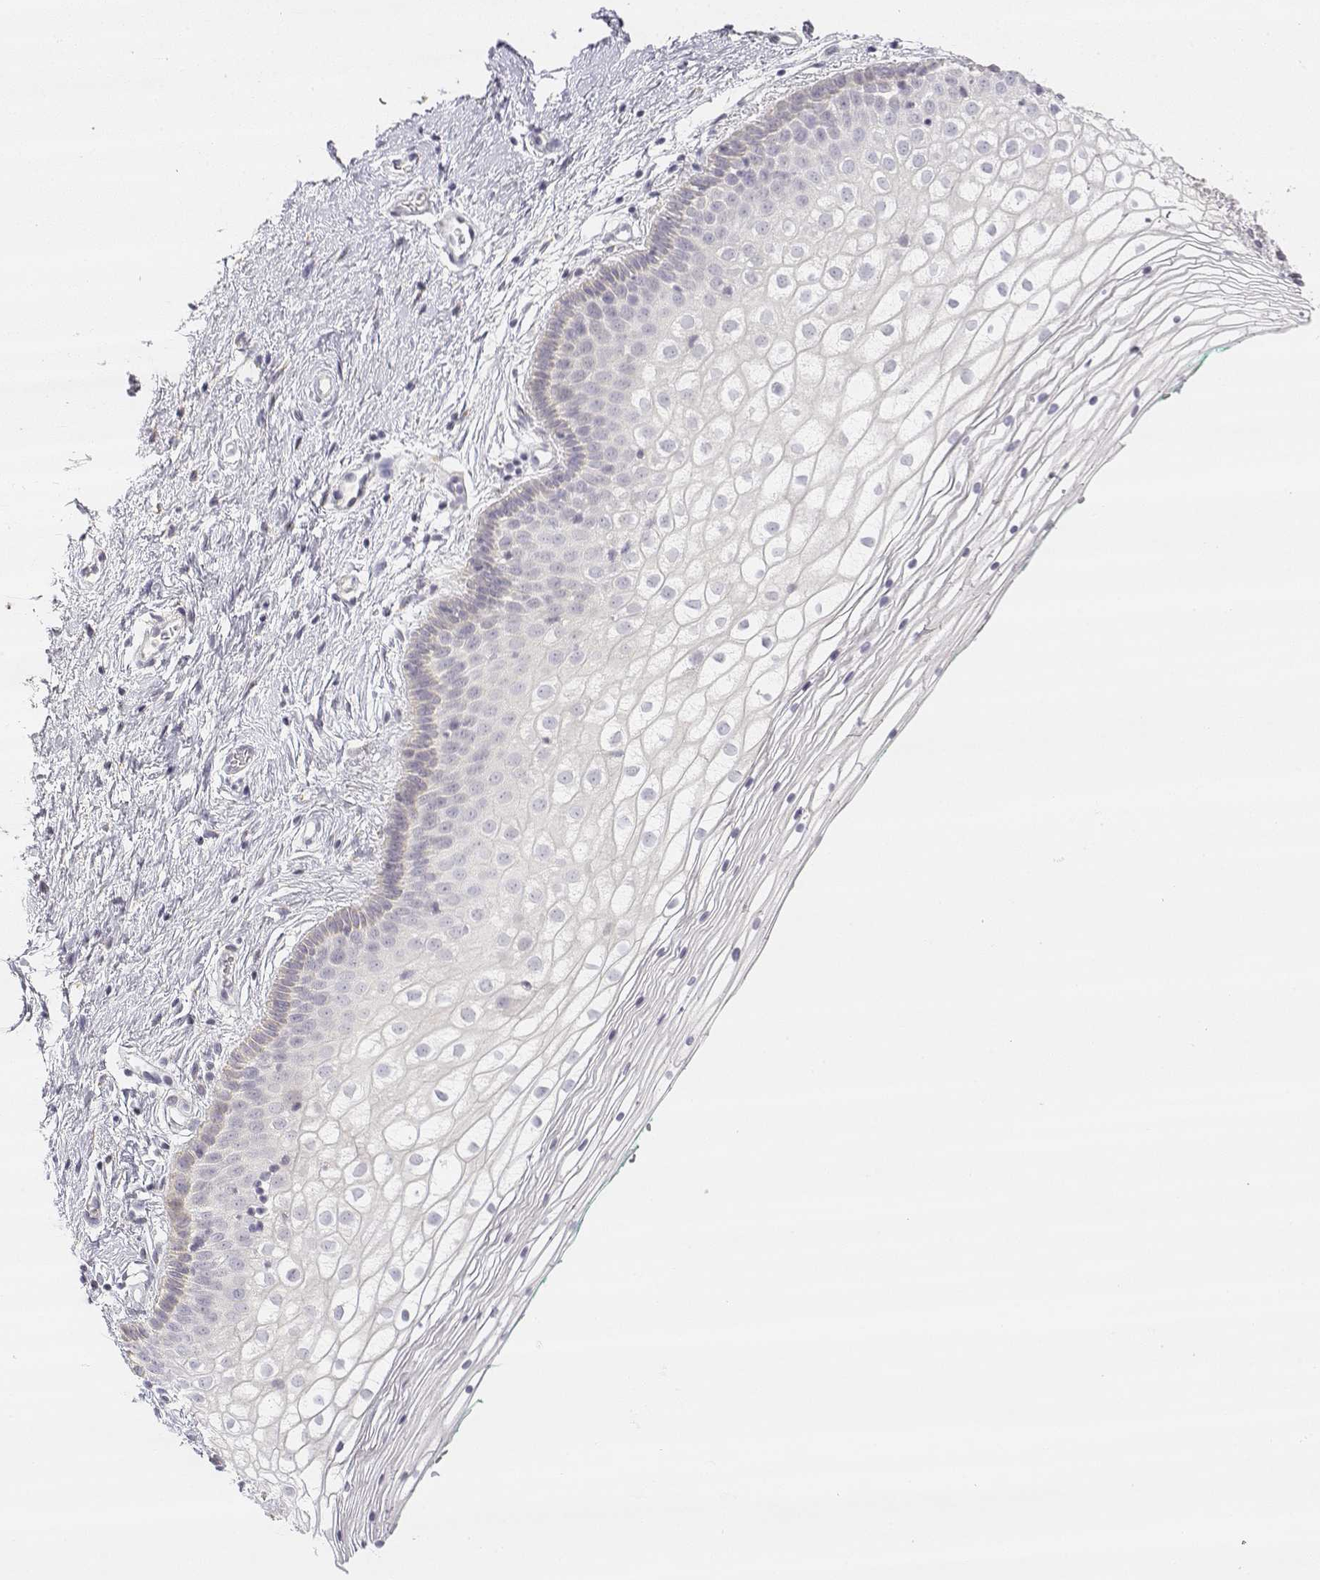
{"staining": {"intensity": "negative", "quantity": "none", "location": "none"}, "tissue": "vagina", "cell_type": "Squamous epithelial cells", "image_type": "normal", "snomed": [{"axis": "morphology", "description": "Normal tissue, NOS"}, {"axis": "topography", "description": "Vagina"}], "caption": "Squamous epithelial cells show no significant protein positivity in unremarkable vagina. (Brightfield microscopy of DAB immunohistochemistry (IHC) at high magnification).", "gene": "GLIPR1L2", "patient": {"sex": "female", "age": 36}}